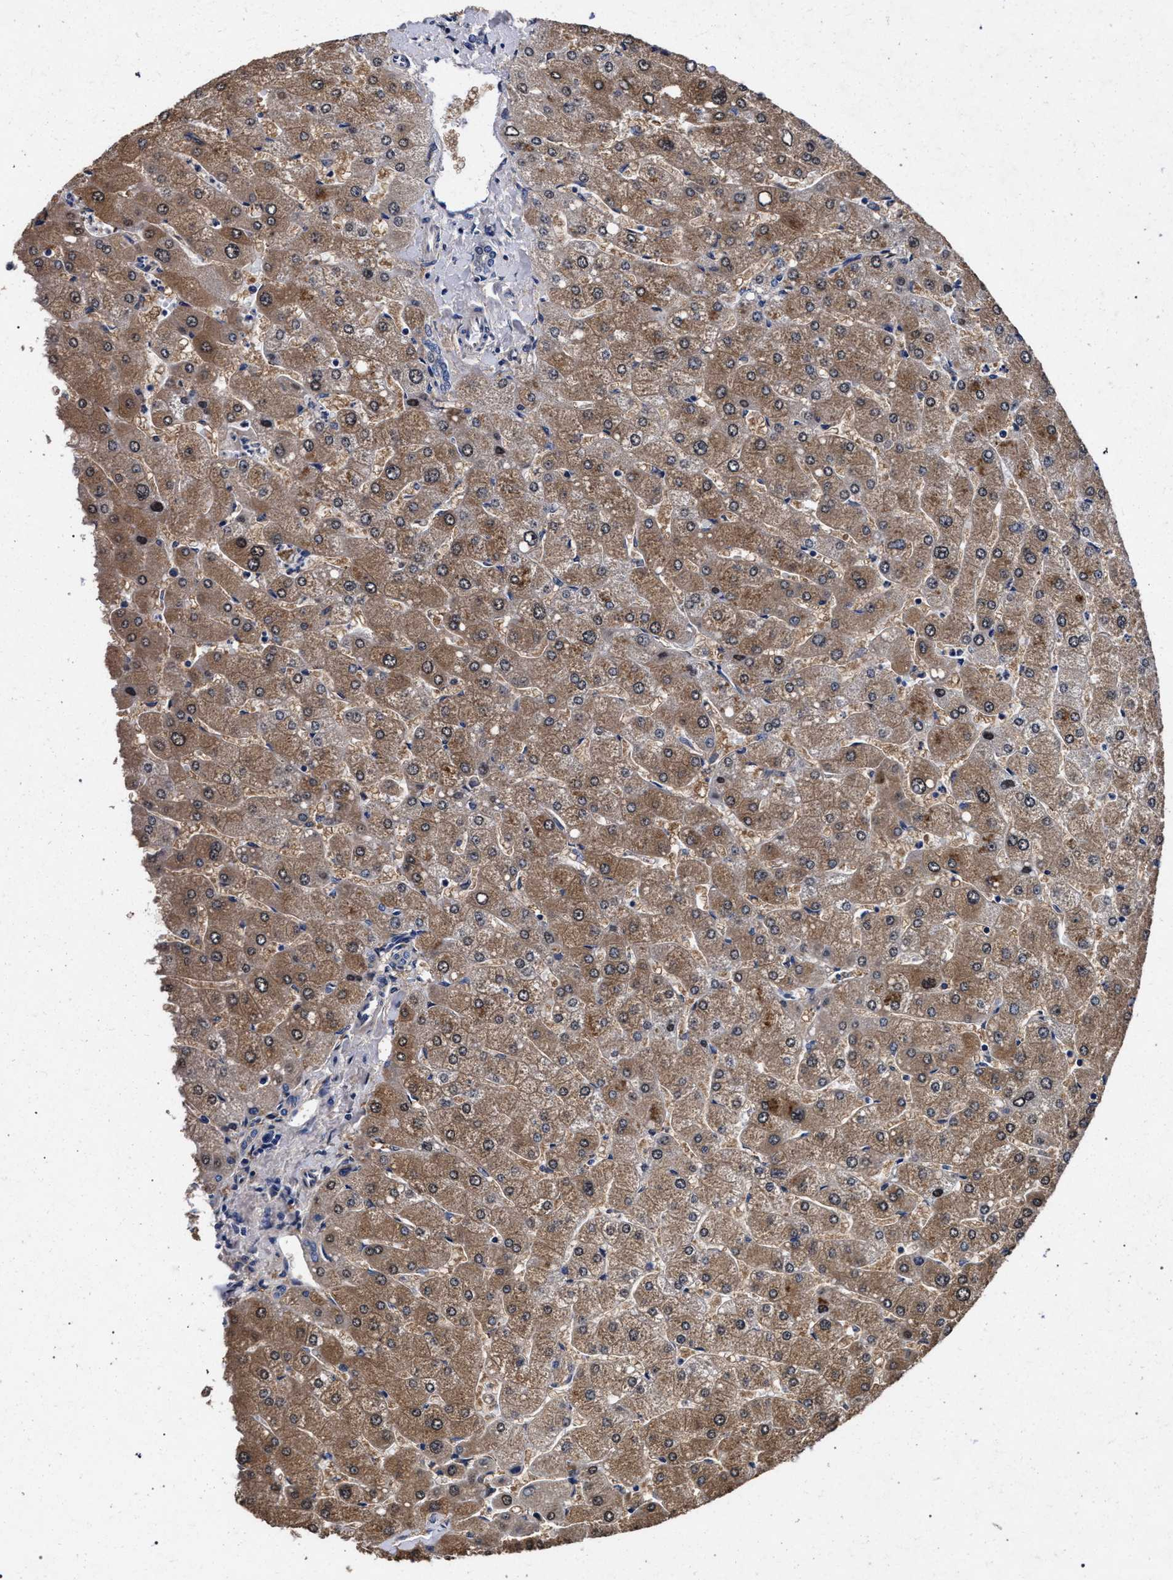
{"staining": {"intensity": "weak", "quantity": "<25%", "location": "cytoplasmic/membranous"}, "tissue": "liver", "cell_type": "Cholangiocytes", "image_type": "normal", "snomed": [{"axis": "morphology", "description": "Normal tissue, NOS"}, {"axis": "topography", "description": "Liver"}], "caption": "The immunohistochemistry (IHC) micrograph has no significant positivity in cholangiocytes of liver. (DAB (3,3'-diaminobenzidine) IHC, high magnification).", "gene": "CFAP95", "patient": {"sex": "male", "age": 55}}